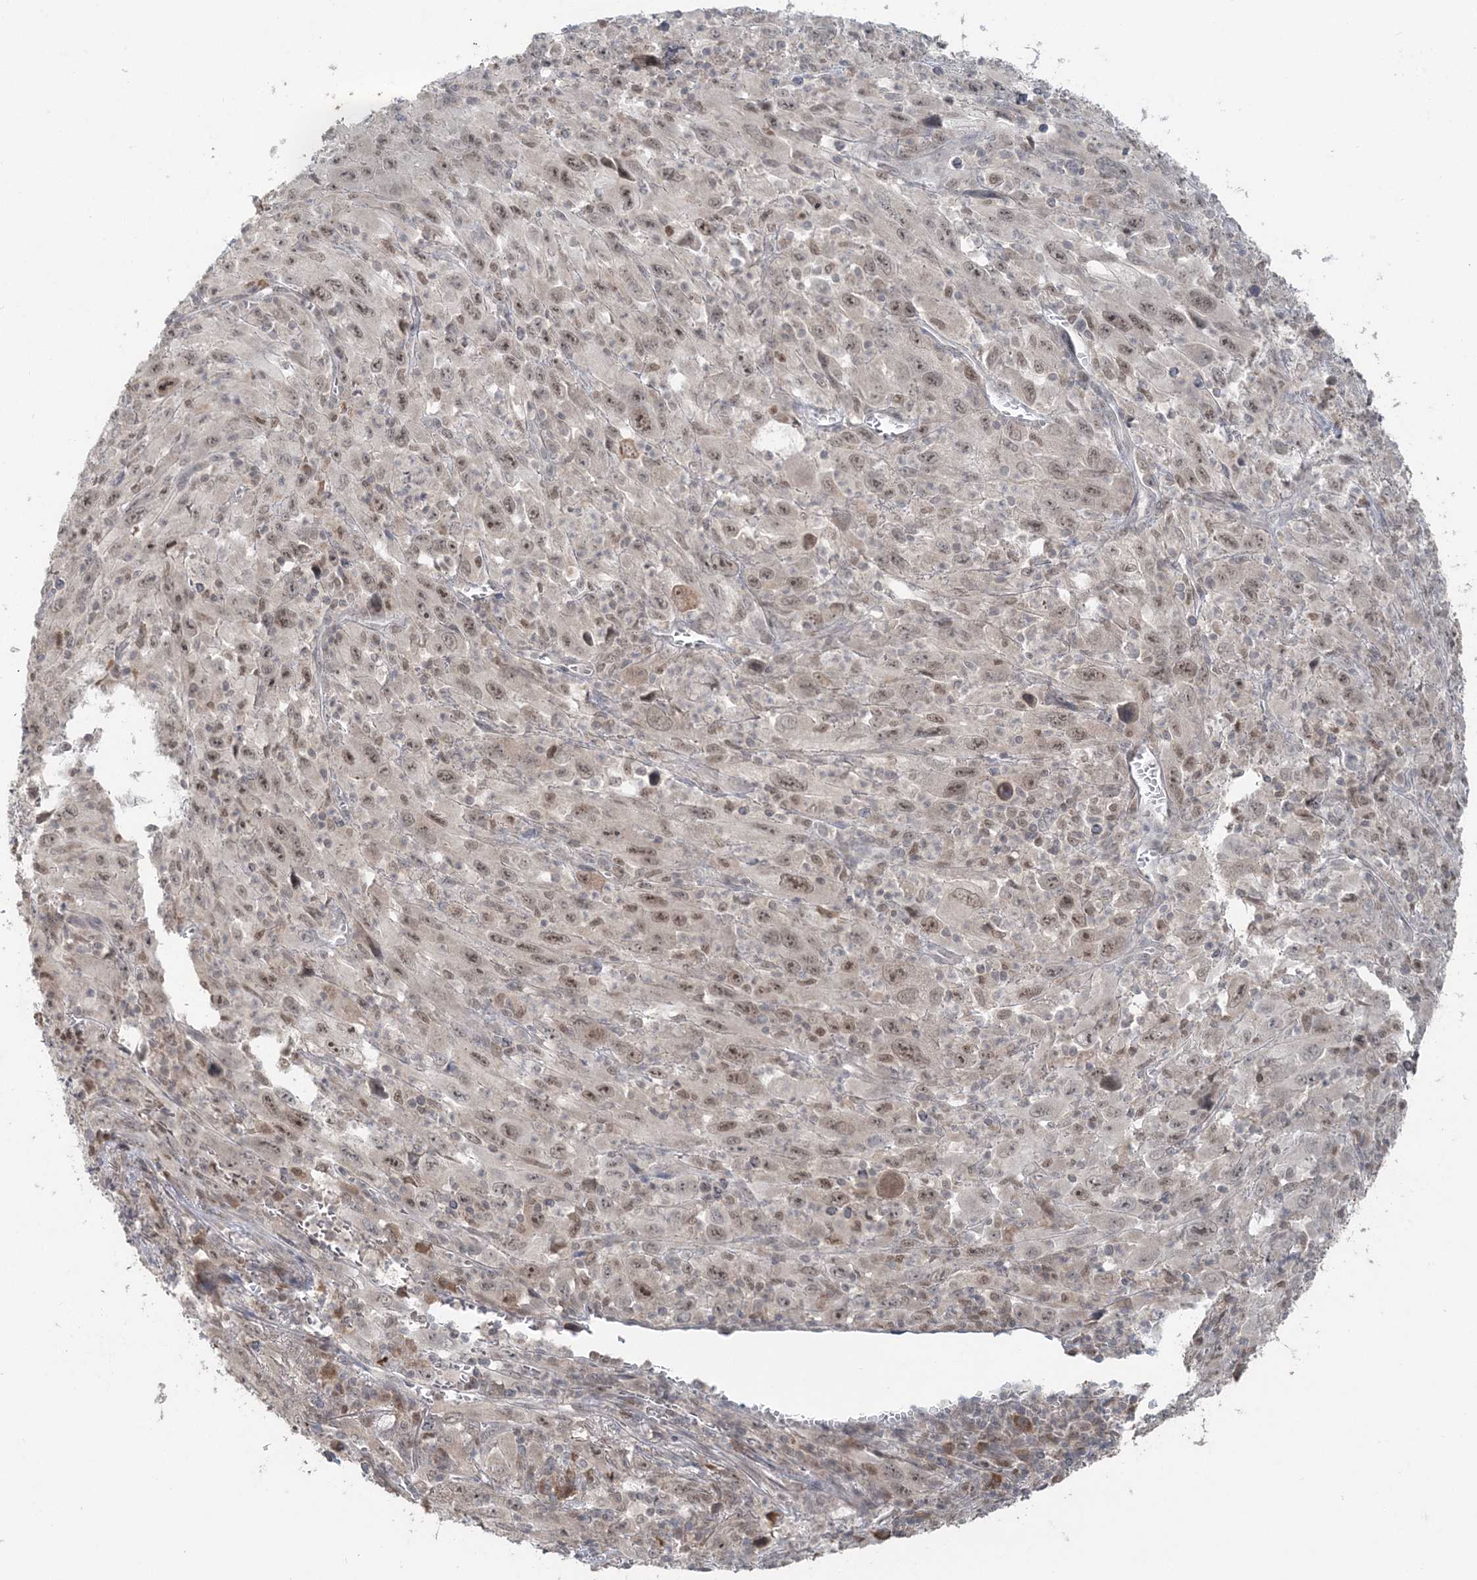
{"staining": {"intensity": "moderate", "quantity": "25%-75%", "location": "nuclear"}, "tissue": "melanoma", "cell_type": "Tumor cells", "image_type": "cancer", "snomed": [{"axis": "morphology", "description": "Malignant melanoma, Metastatic site"}, {"axis": "topography", "description": "Skin"}], "caption": "Malignant melanoma (metastatic site) was stained to show a protein in brown. There is medium levels of moderate nuclear staining in about 25%-75% of tumor cells. (Stains: DAB in brown, nuclei in blue, Microscopy: brightfield microscopy at high magnification).", "gene": "SLU7", "patient": {"sex": "female", "age": 56}}